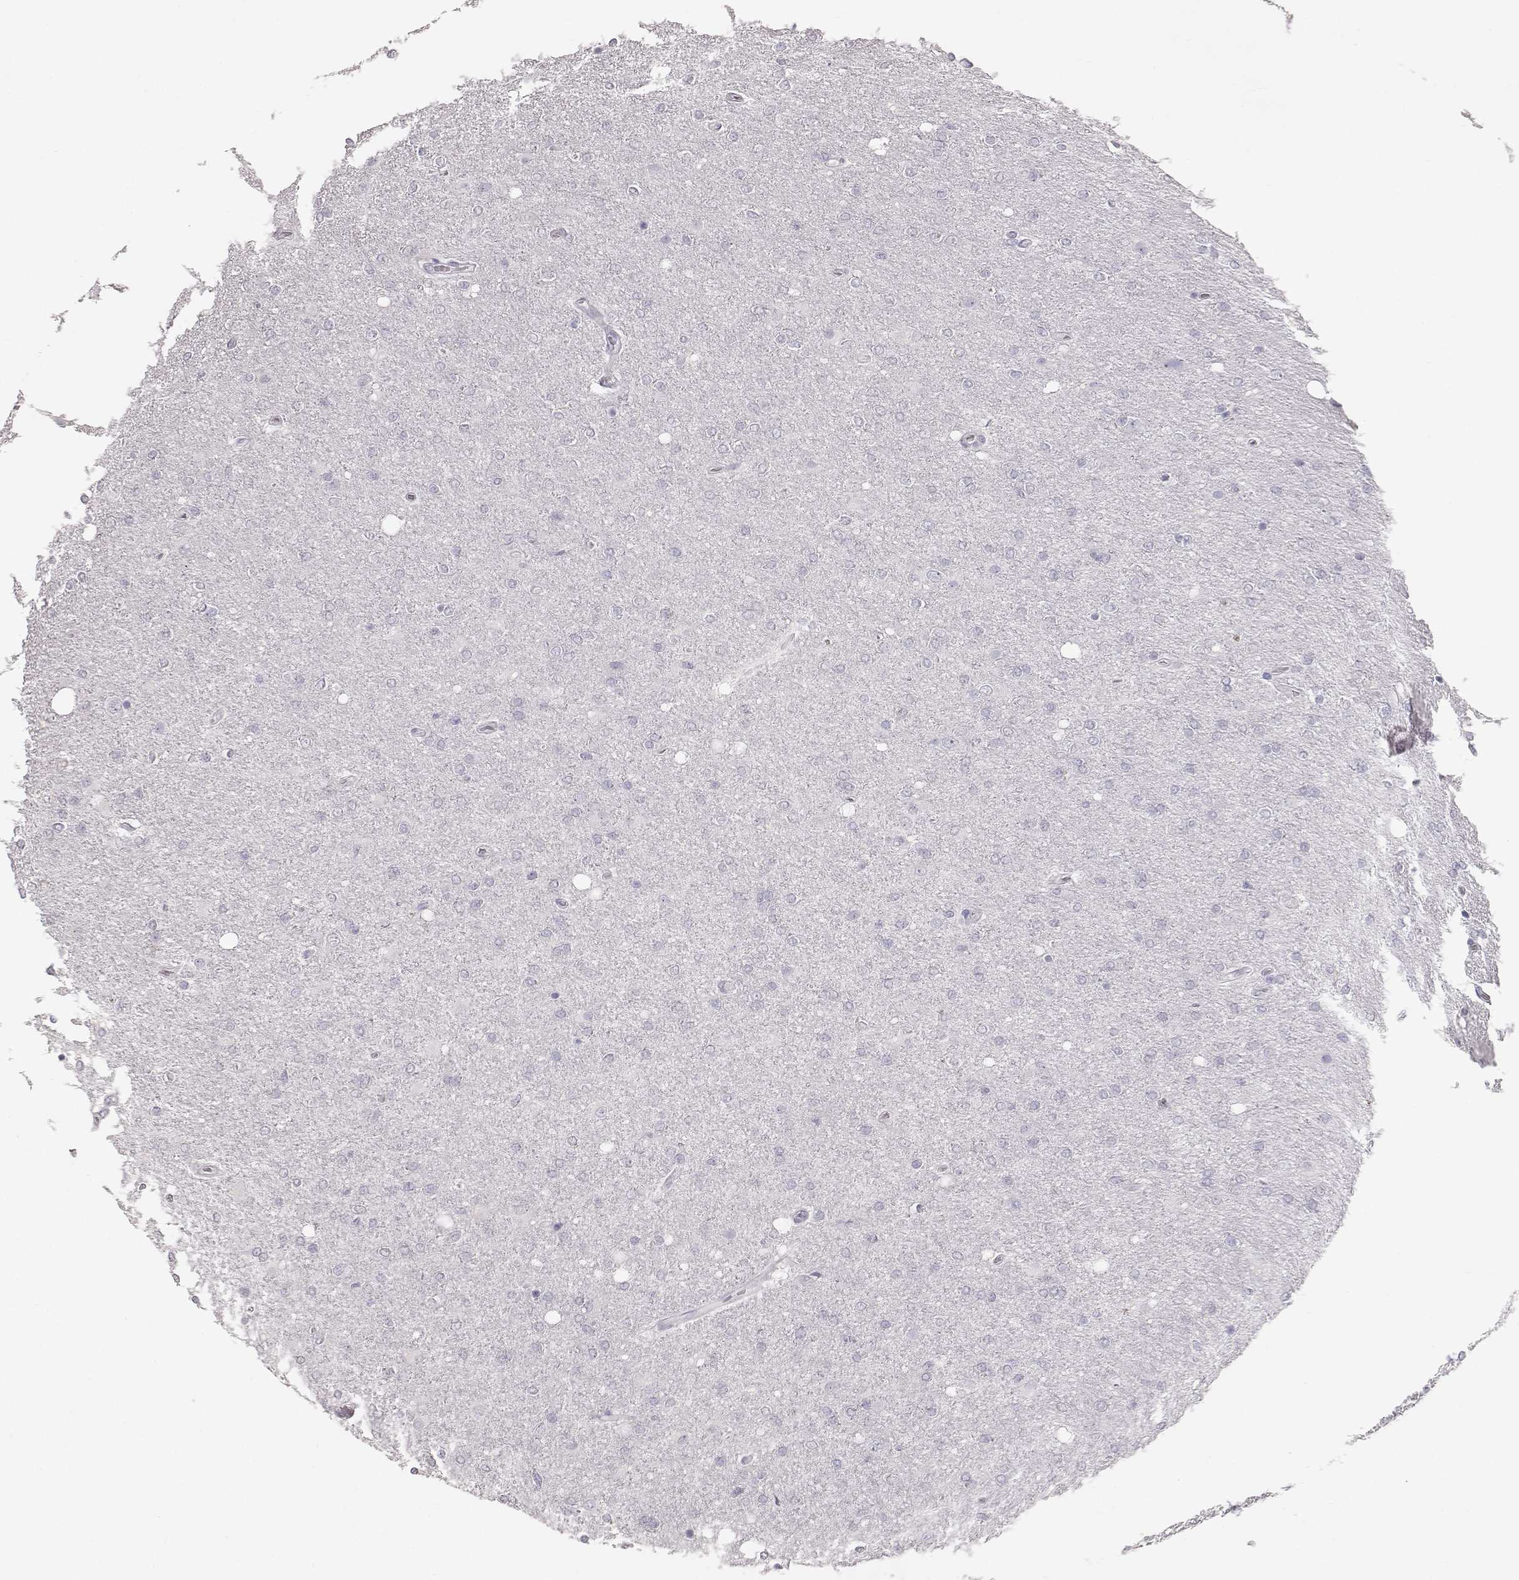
{"staining": {"intensity": "negative", "quantity": "none", "location": "none"}, "tissue": "glioma", "cell_type": "Tumor cells", "image_type": "cancer", "snomed": [{"axis": "morphology", "description": "Glioma, malignant, High grade"}, {"axis": "topography", "description": "Cerebral cortex"}], "caption": "This is an immunohistochemistry histopathology image of glioma. There is no staining in tumor cells.", "gene": "KRT33A", "patient": {"sex": "male", "age": 70}}